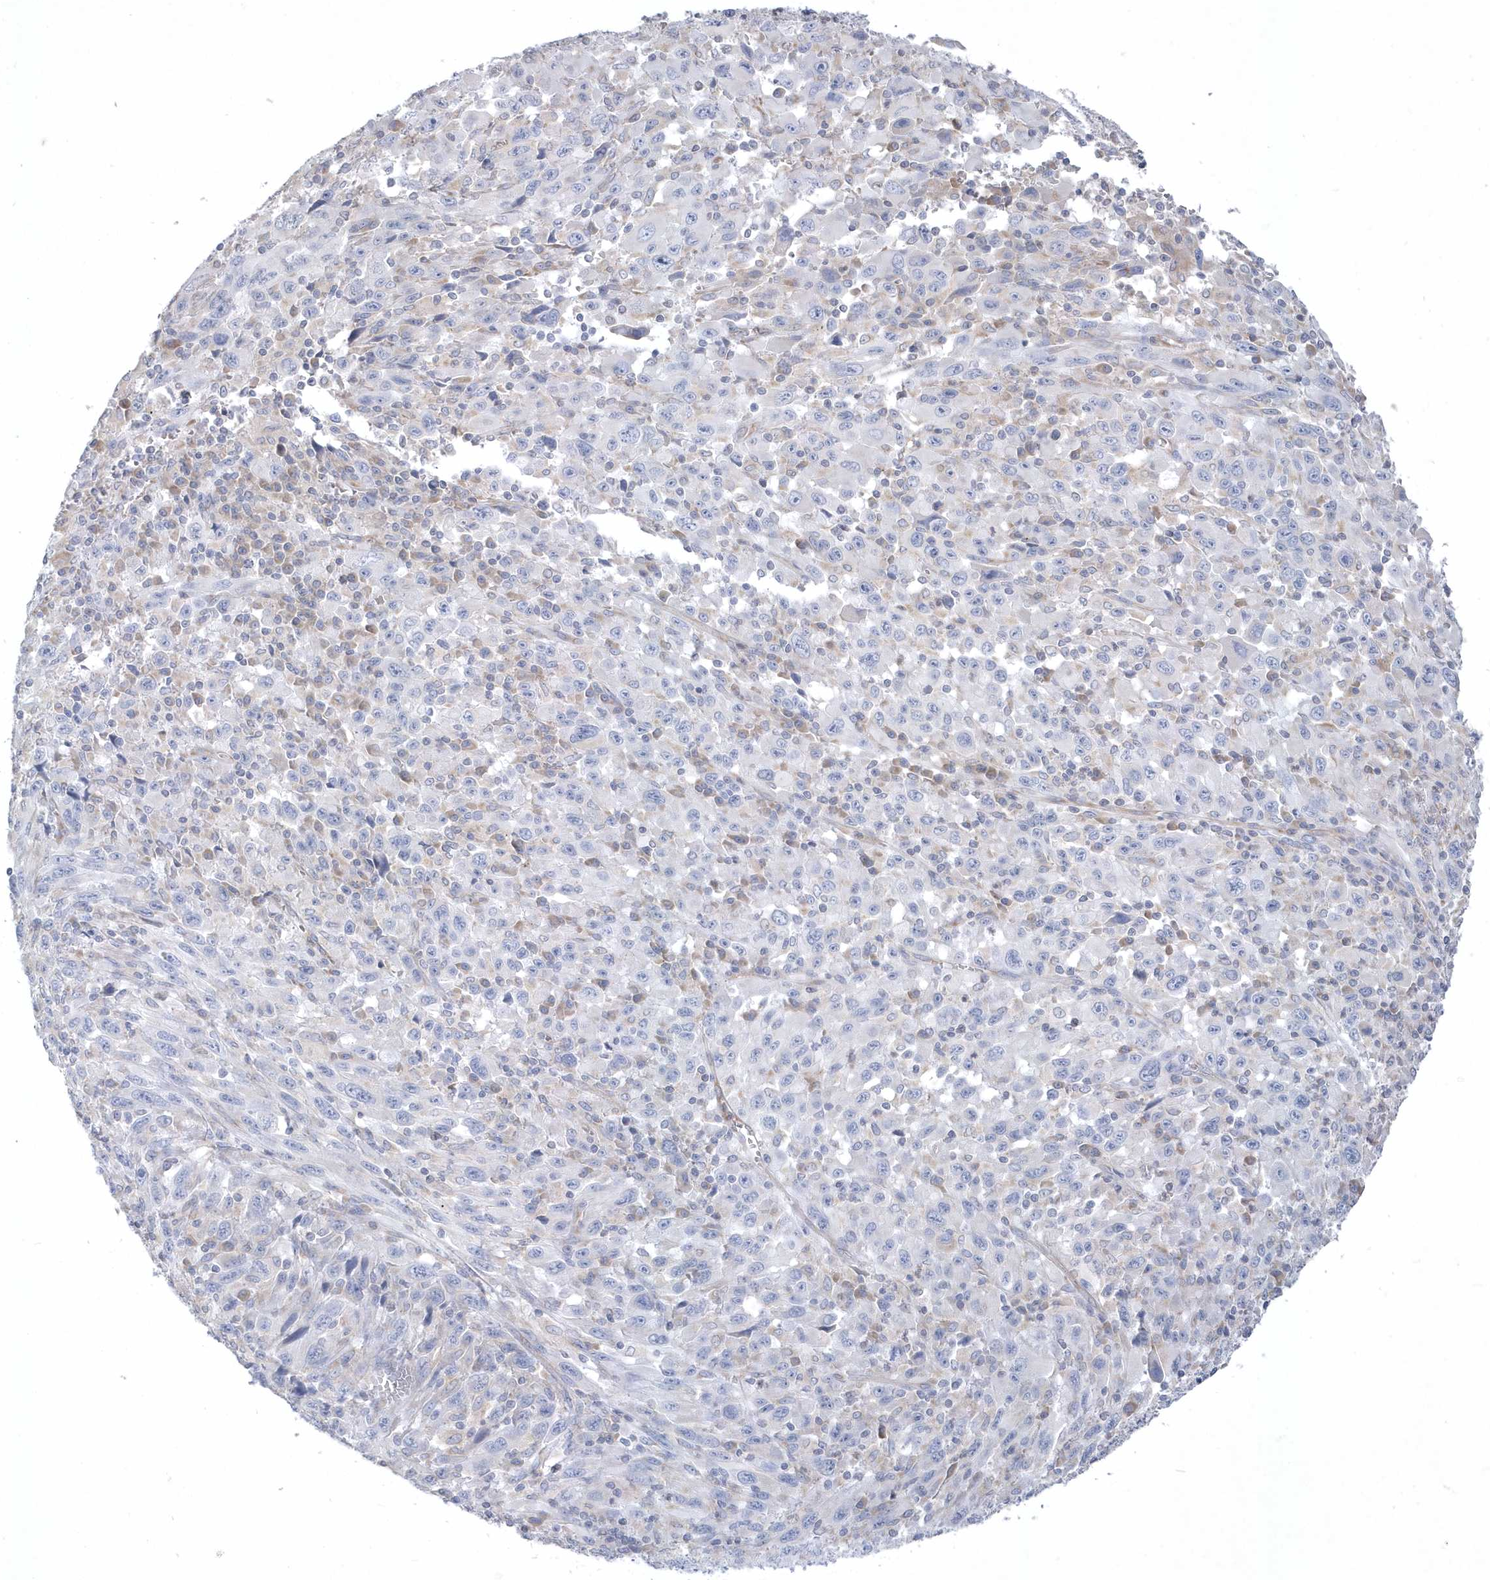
{"staining": {"intensity": "negative", "quantity": "none", "location": "none"}, "tissue": "melanoma", "cell_type": "Tumor cells", "image_type": "cancer", "snomed": [{"axis": "morphology", "description": "Malignant melanoma, Metastatic site"}, {"axis": "topography", "description": "Skin"}], "caption": "The micrograph demonstrates no staining of tumor cells in melanoma.", "gene": "DGAT1", "patient": {"sex": "female", "age": 56}}